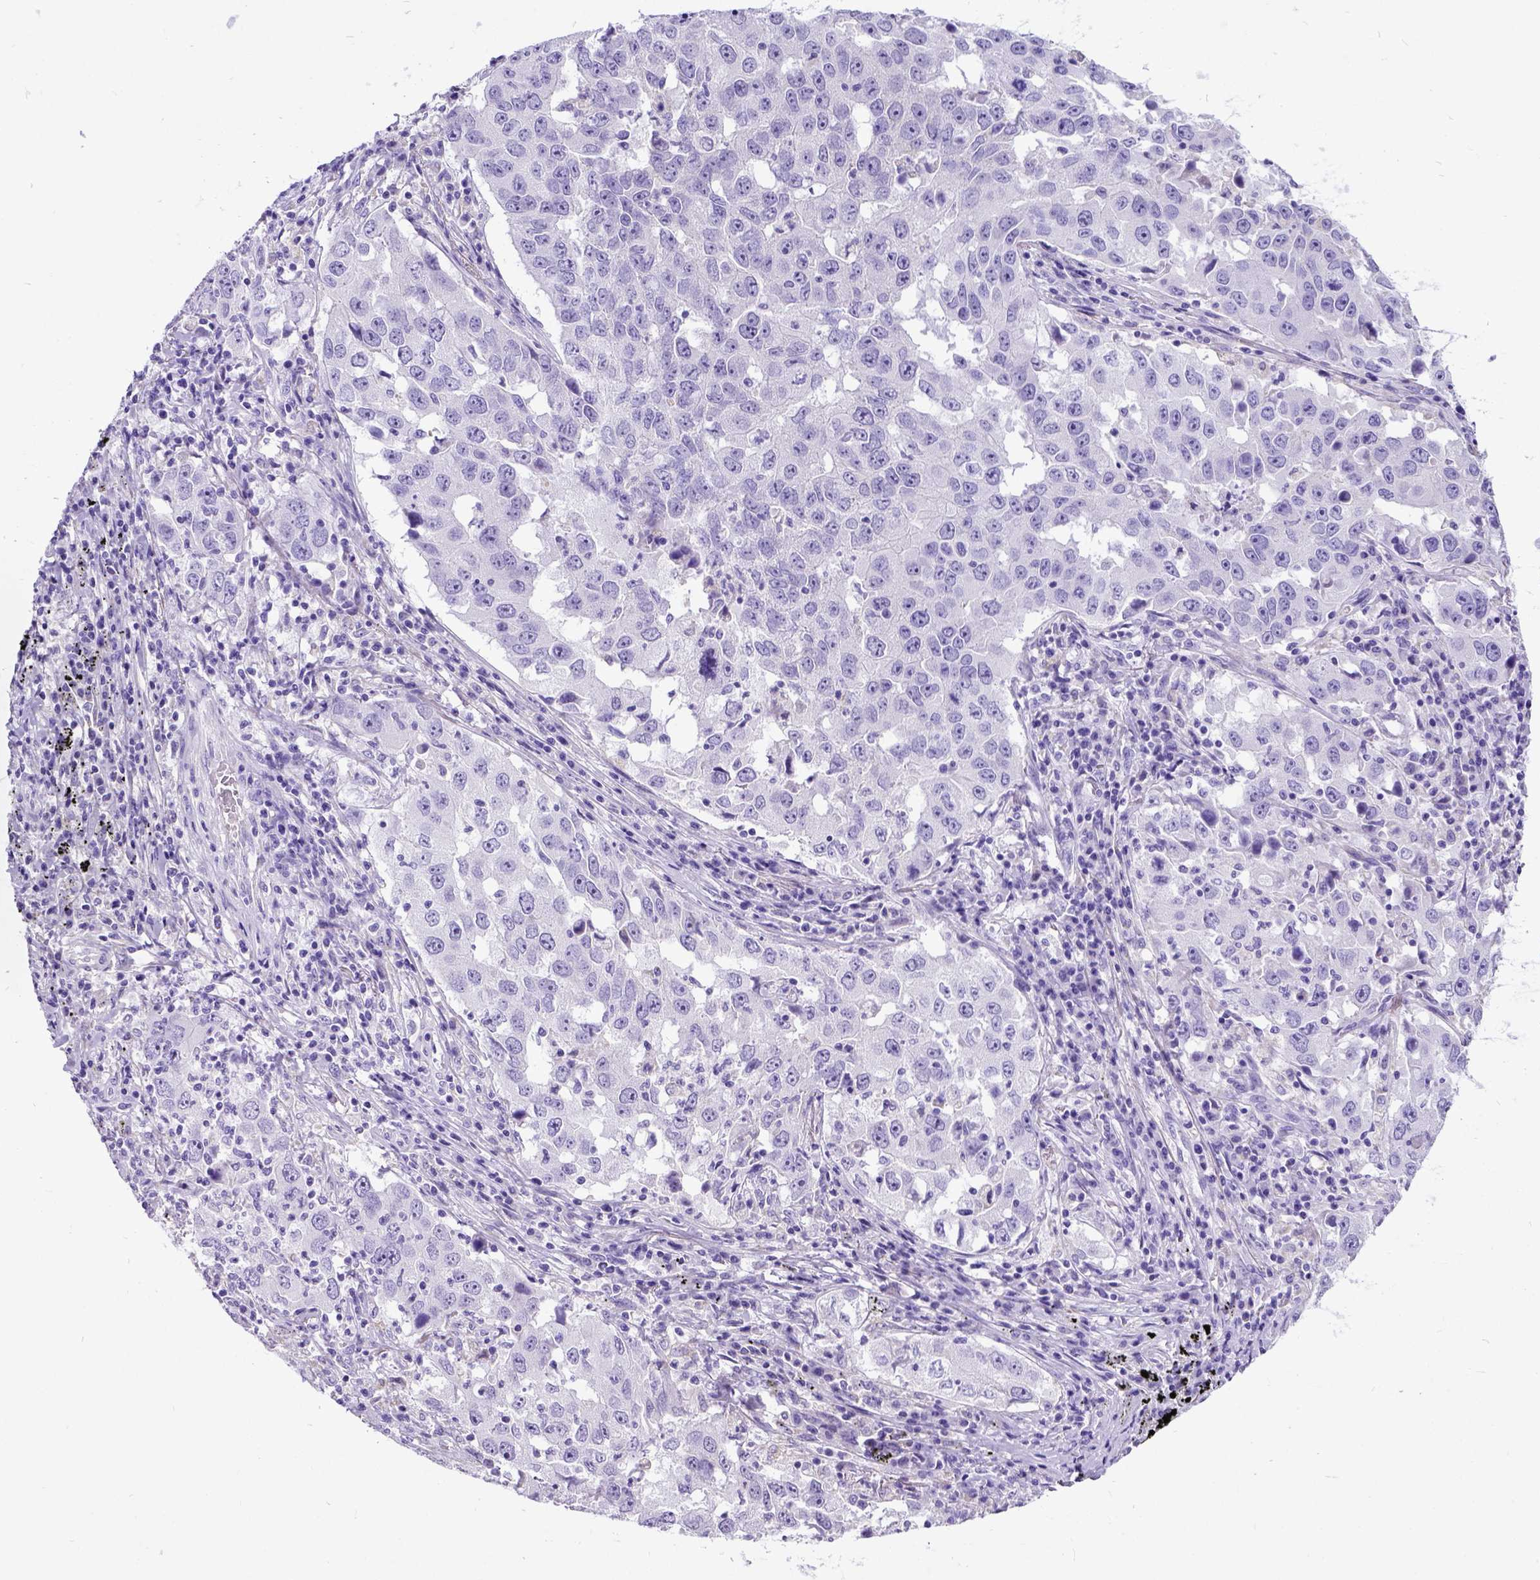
{"staining": {"intensity": "negative", "quantity": "none", "location": "none"}, "tissue": "lung cancer", "cell_type": "Tumor cells", "image_type": "cancer", "snomed": [{"axis": "morphology", "description": "Adenocarcinoma, NOS"}, {"axis": "topography", "description": "Lung"}], "caption": "The micrograph demonstrates no staining of tumor cells in lung cancer (adenocarcinoma).", "gene": "SATB2", "patient": {"sex": "male", "age": 73}}